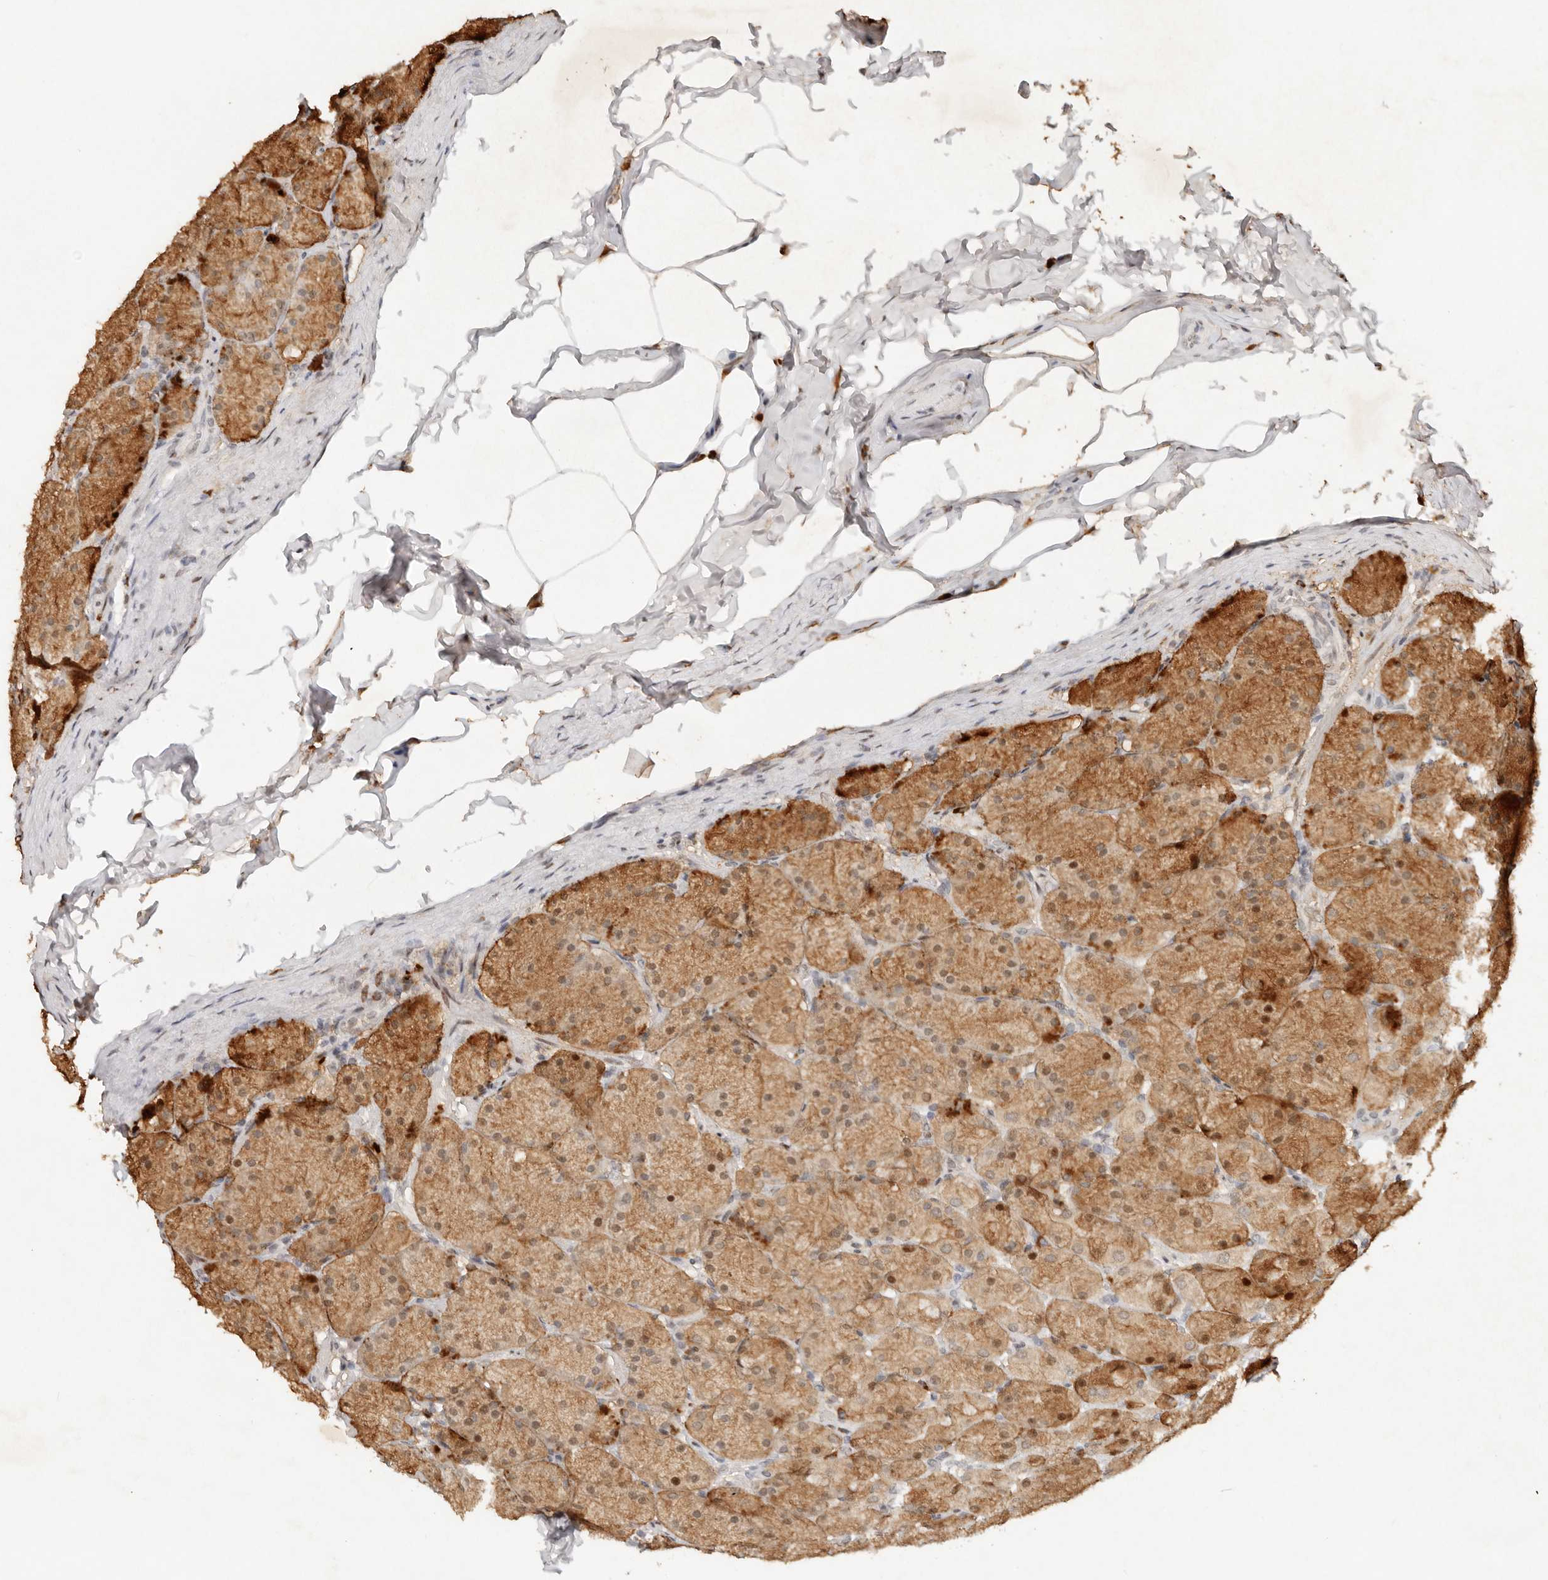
{"staining": {"intensity": "moderate", "quantity": "25%-75%", "location": "cytoplasmic/membranous,nuclear"}, "tissue": "stomach", "cell_type": "Glandular cells", "image_type": "normal", "snomed": [{"axis": "morphology", "description": "Normal tissue, NOS"}, {"axis": "topography", "description": "Stomach, upper"}], "caption": "Glandular cells reveal medium levels of moderate cytoplasmic/membranous,nuclear positivity in about 25%-75% of cells in normal human stomach. (Stains: DAB in brown, nuclei in blue, Microscopy: brightfield microscopy at high magnification).", "gene": "NPAS2", "patient": {"sex": "female", "age": 56}}